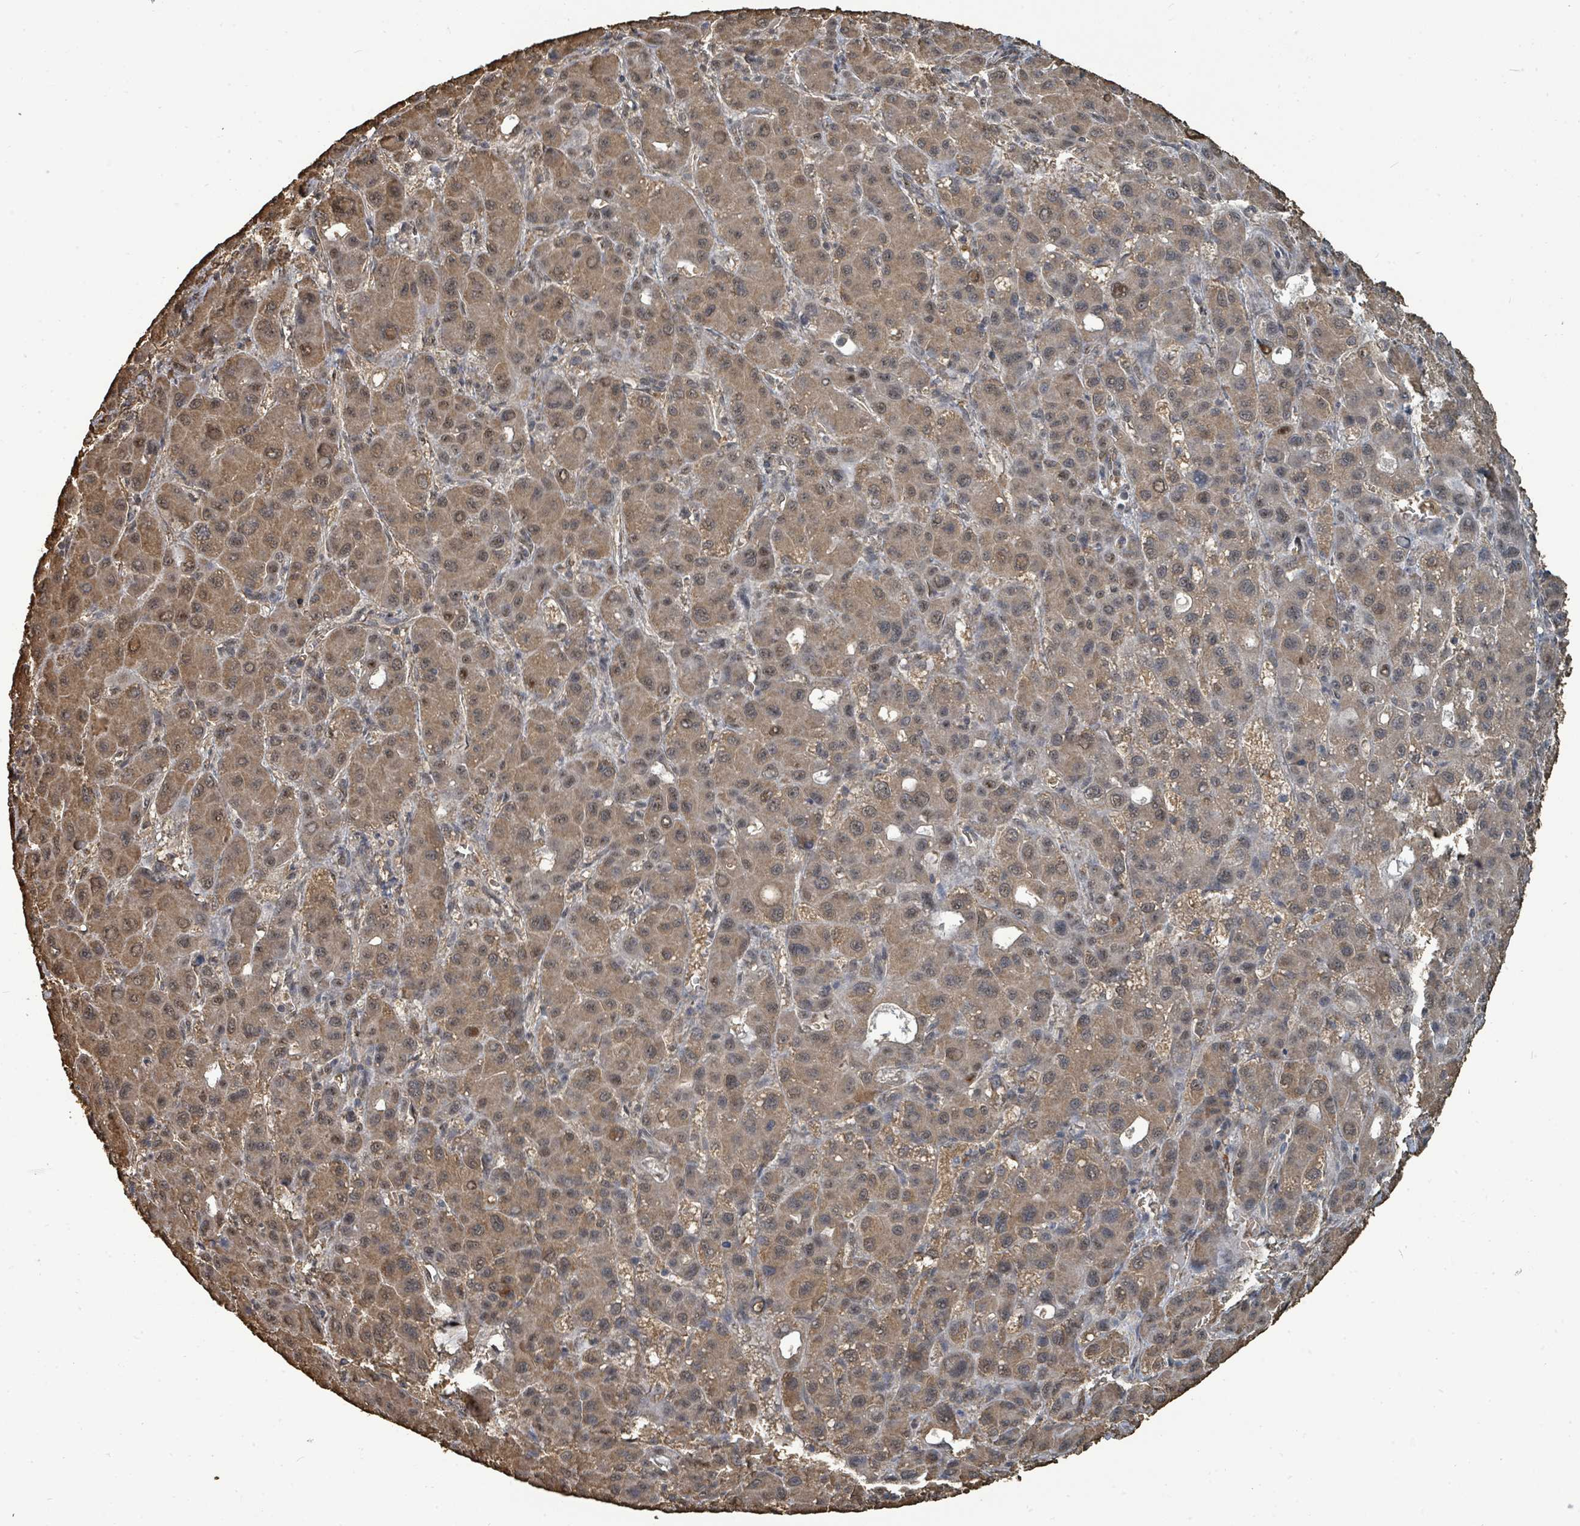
{"staining": {"intensity": "moderate", "quantity": ">75%", "location": "cytoplasmic/membranous,nuclear"}, "tissue": "liver cancer", "cell_type": "Tumor cells", "image_type": "cancer", "snomed": [{"axis": "morphology", "description": "Carcinoma, Hepatocellular, NOS"}, {"axis": "topography", "description": "Liver"}], "caption": "Brown immunohistochemical staining in hepatocellular carcinoma (liver) exhibits moderate cytoplasmic/membranous and nuclear positivity in about >75% of tumor cells.", "gene": "C6orf52", "patient": {"sex": "male", "age": 55}}